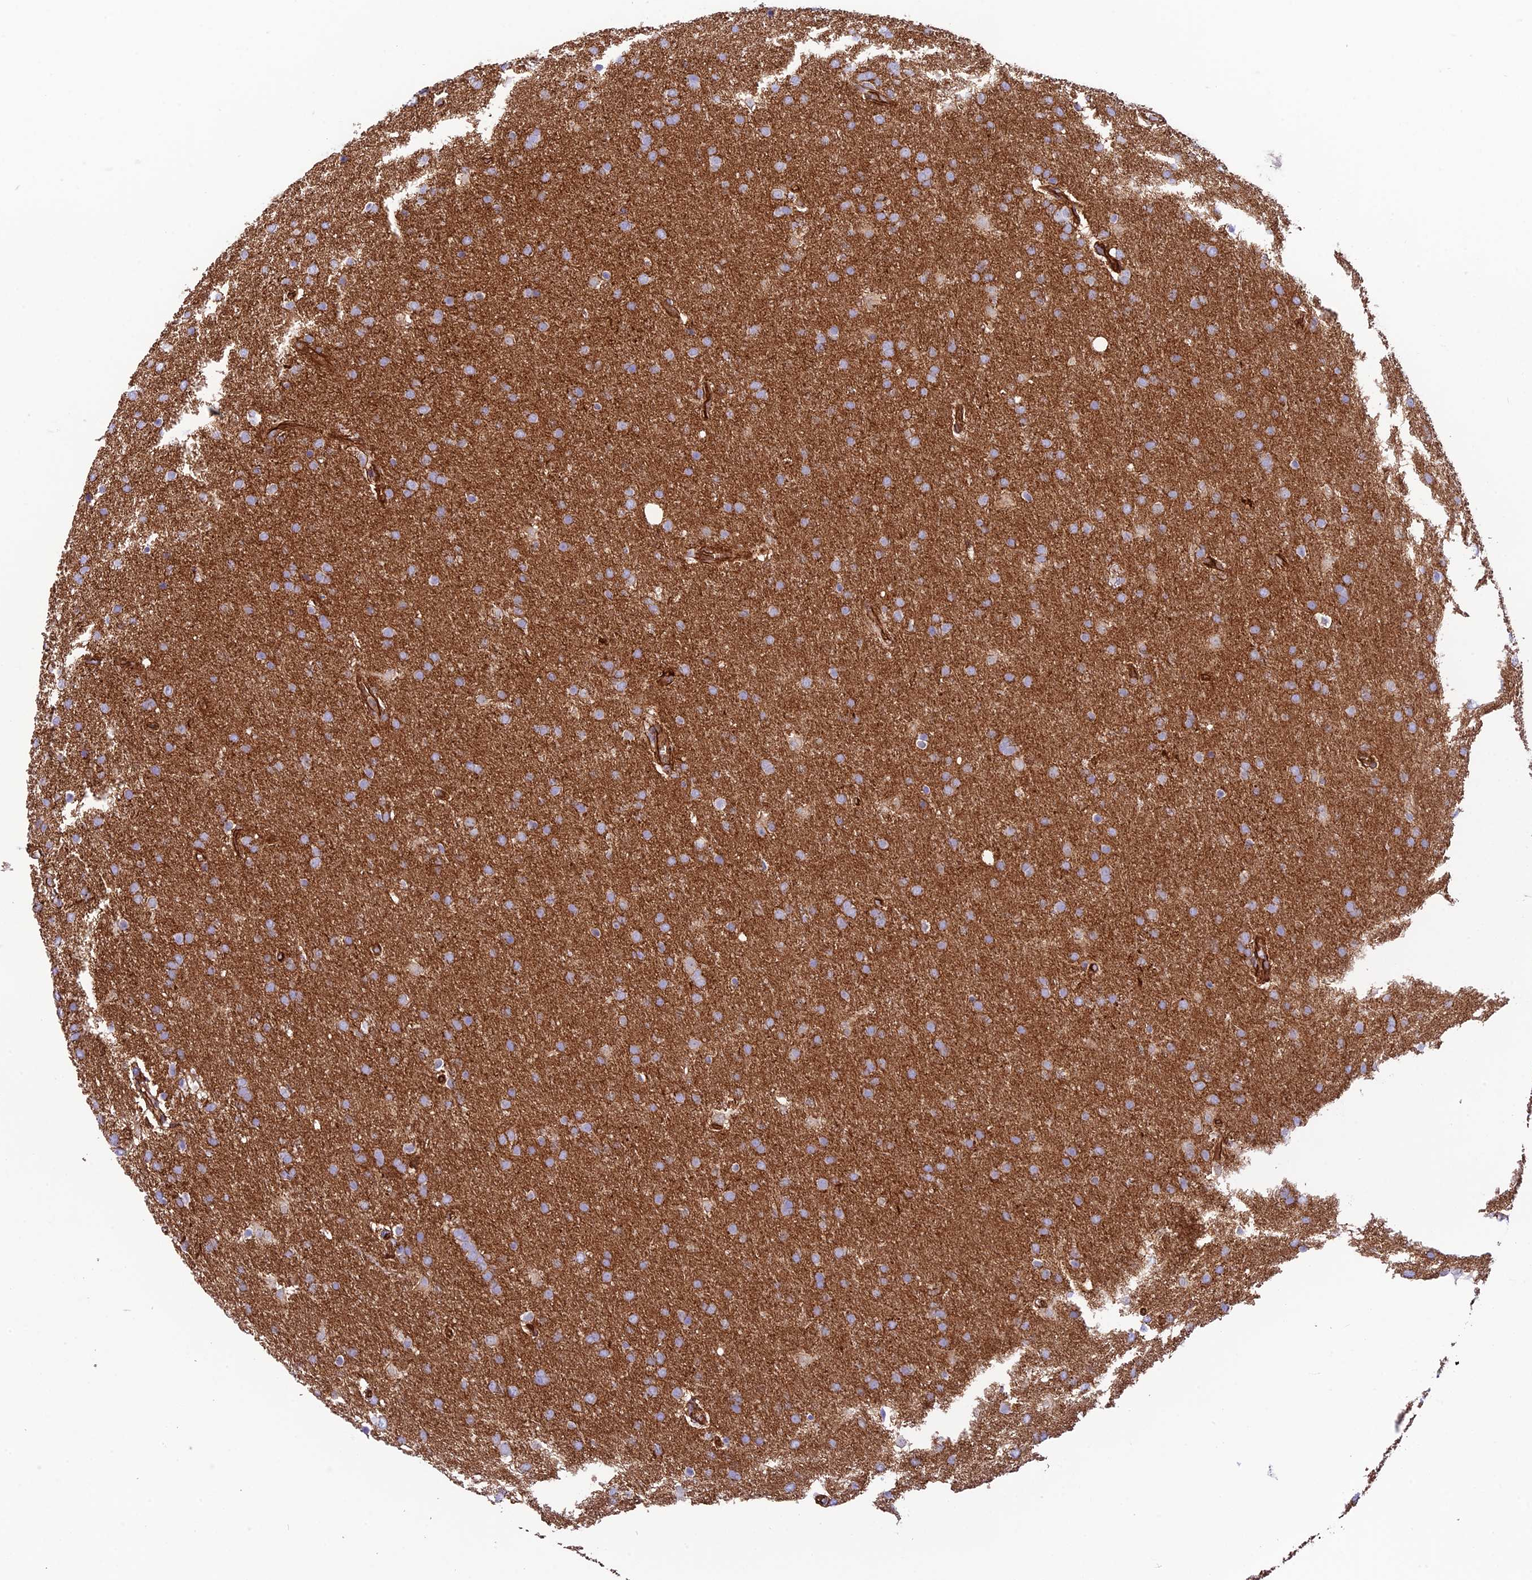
{"staining": {"intensity": "moderate", "quantity": "25%-75%", "location": "cytoplasmic/membranous"}, "tissue": "glioma", "cell_type": "Tumor cells", "image_type": "cancer", "snomed": [{"axis": "morphology", "description": "Glioma, malignant, Low grade"}, {"axis": "topography", "description": "Brain"}], "caption": "A high-resolution micrograph shows immunohistochemistry staining of glioma, which reveals moderate cytoplasmic/membranous positivity in approximately 25%-75% of tumor cells. The staining was performed using DAB (3,3'-diaminobenzidine) to visualize the protein expression in brown, while the nuclei were stained in blue with hematoxylin (Magnification: 20x).", "gene": "YPEL5", "patient": {"sex": "female", "age": 32}}